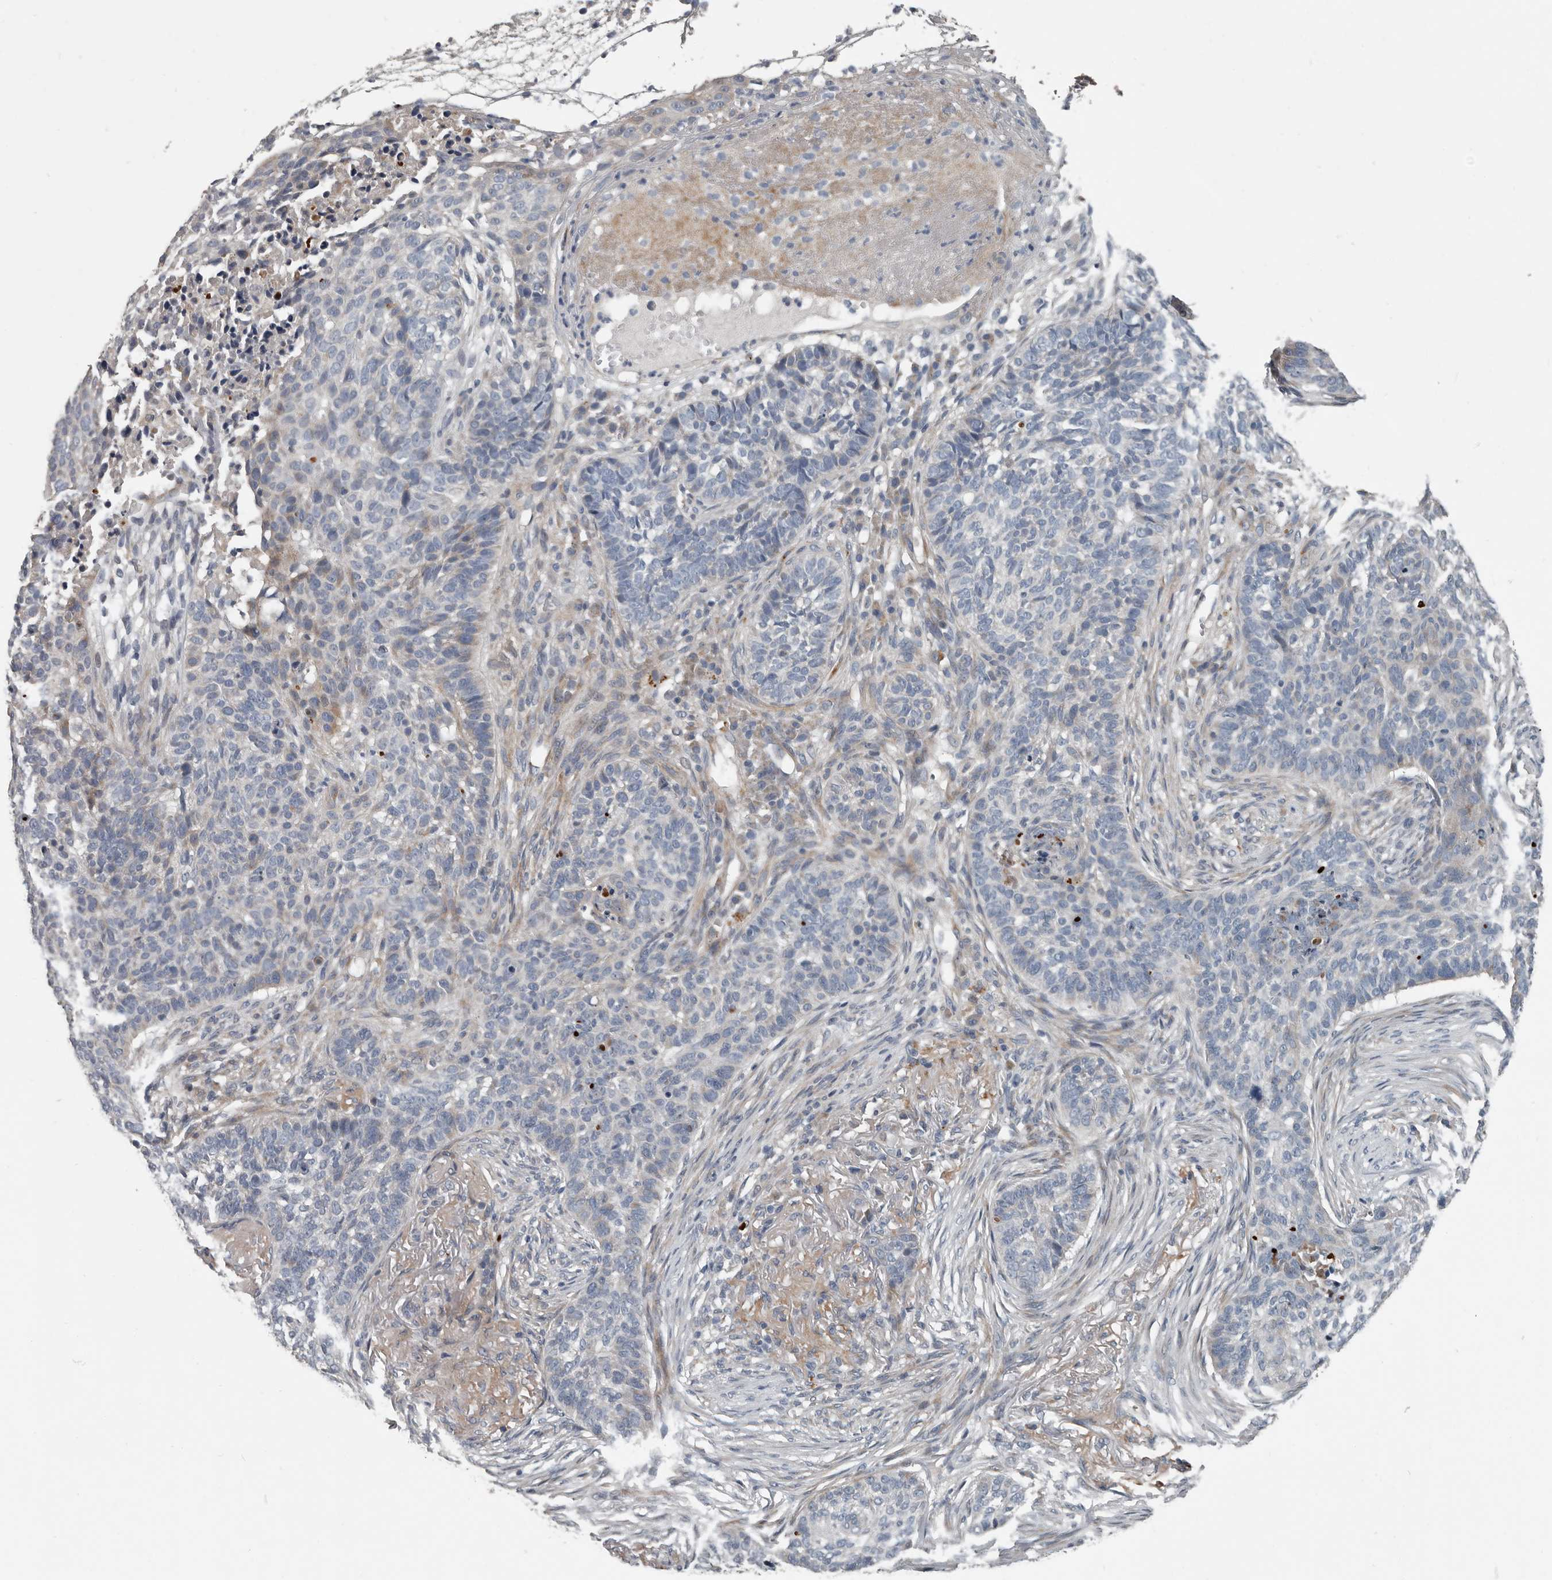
{"staining": {"intensity": "negative", "quantity": "none", "location": "none"}, "tissue": "skin cancer", "cell_type": "Tumor cells", "image_type": "cancer", "snomed": [{"axis": "morphology", "description": "Basal cell carcinoma"}, {"axis": "topography", "description": "Skin"}], "caption": "Protein analysis of skin cancer (basal cell carcinoma) displays no significant positivity in tumor cells.", "gene": "DPY19L4", "patient": {"sex": "male", "age": 85}}